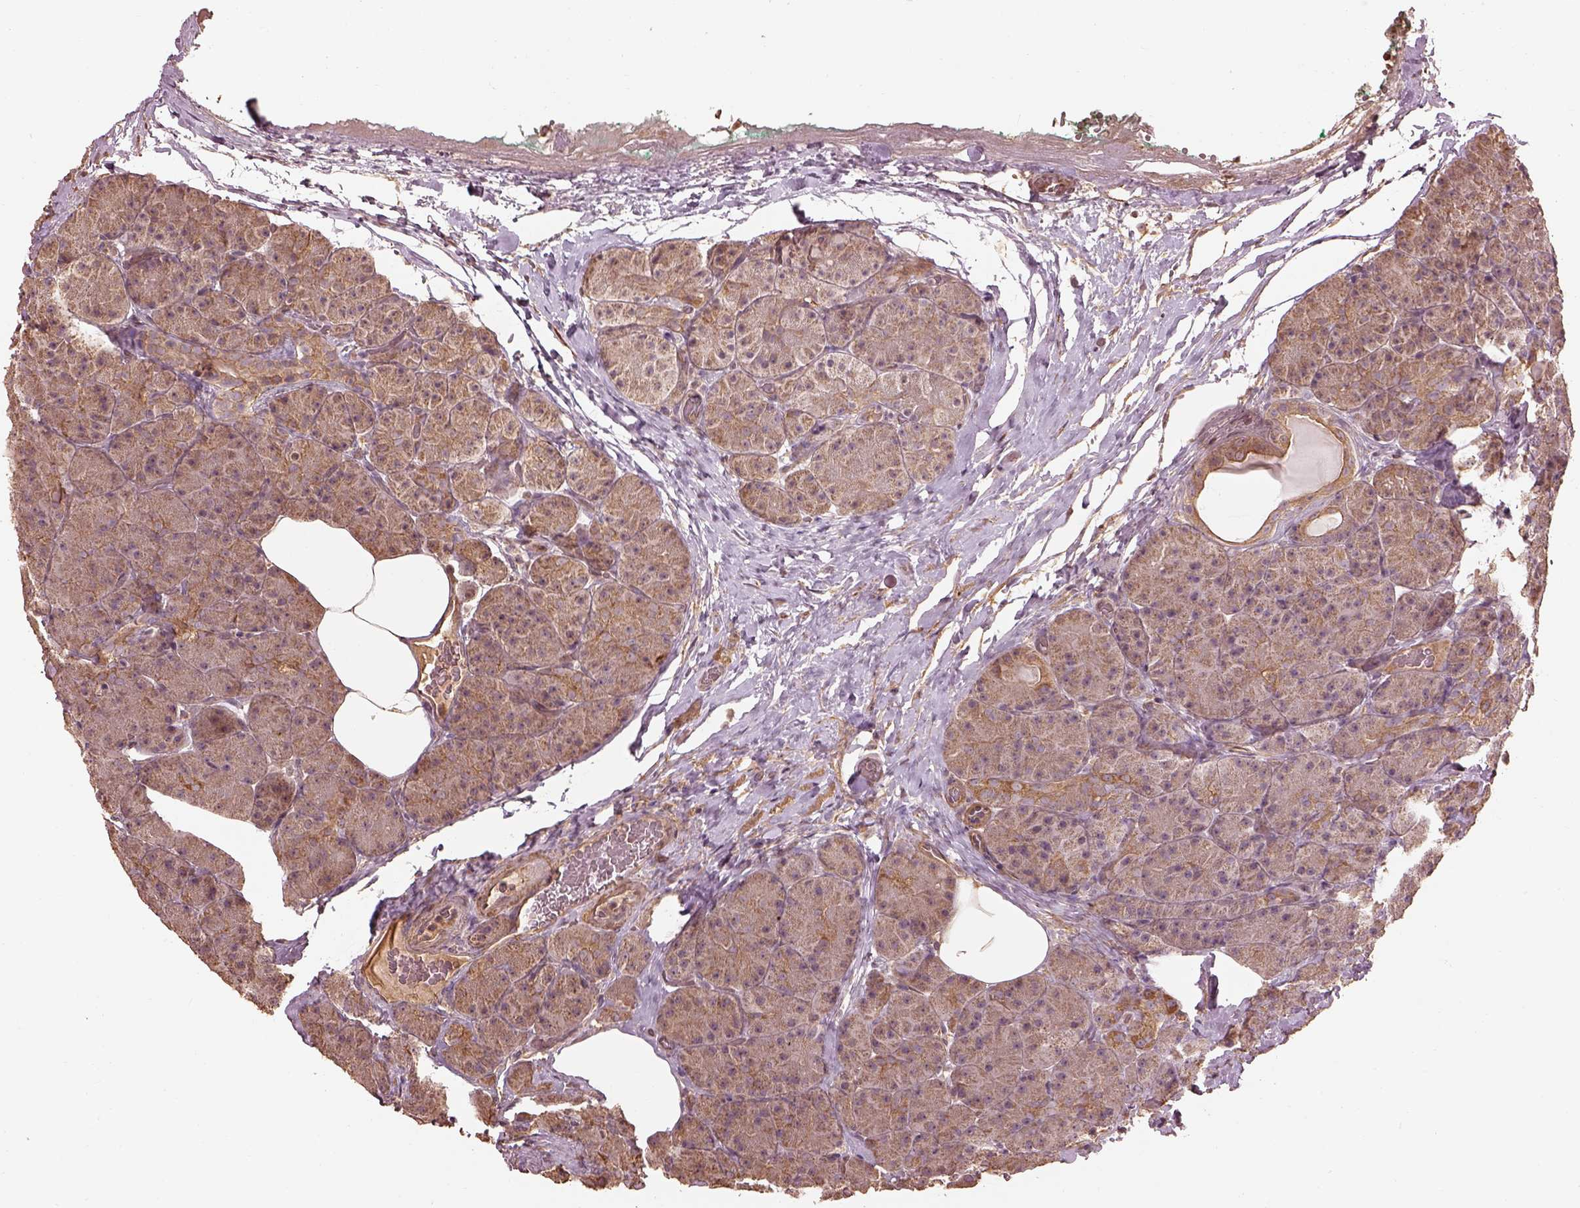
{"staining": {"intensity": "moderate", "quantity": "25%-75%", "location": "cytoplasmic/membranous"}, "tissue": "pancreas", "cell_type": "Exocrine glandular cells", "image_type": "normal", "snomed": [{"axis": "morphology", "description": "Normal tissue, NOS"}, {"axis": "topography", "description": "Pancreas"}], "caption": "Protein staining of normal pancreas displays moderate cytoplasmic/membranous staining in approximately 25%-75% of exocrine glandular cells.", "gene": "METTL4", "patient": {"sex": "male", "age": 57}}